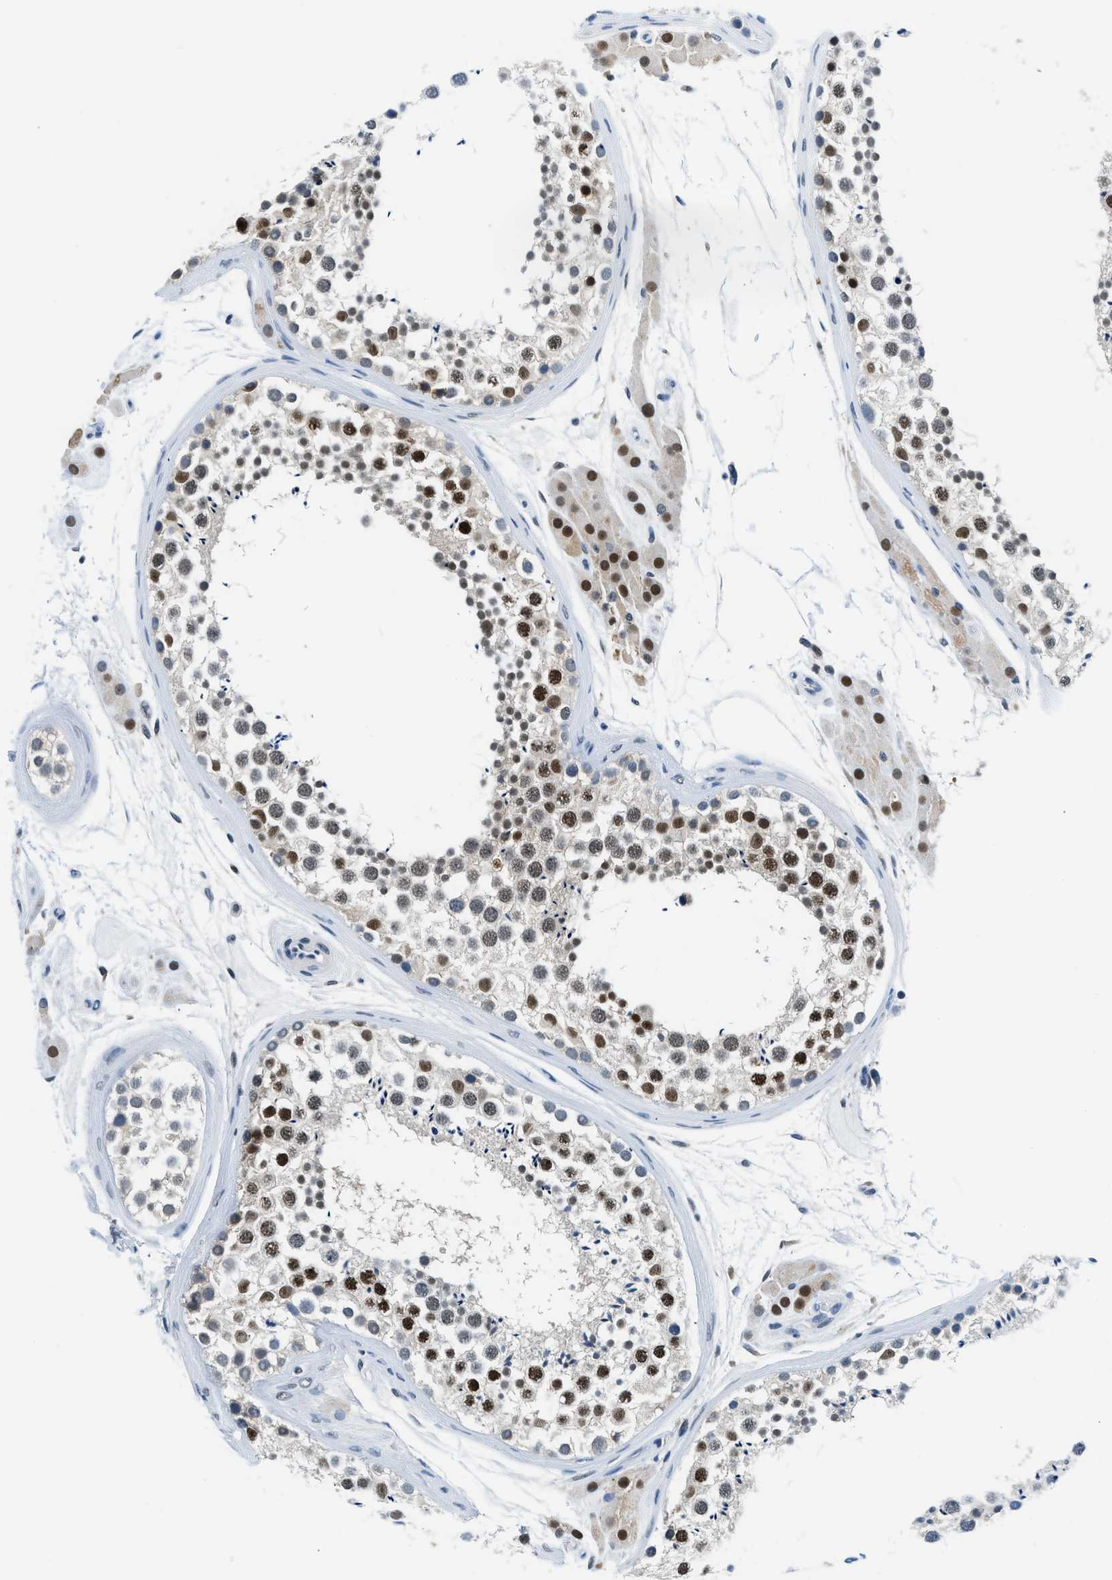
{"staining": {"intensity": "strong", "quantity": "25%-75%", "location": "nuclear"}, "tissue": "testis", "cell_type": "Cells in seminiferous ducts", "image_type": "normal", "snomed": [{"axis": "morphology", "description": "Normal tissue, NOS"}, {"axis": "topography", "description": "Testis"}], "caption": "Protein expression analysis of benign human testis reveals strong nuclear expression in about 25%-75% of cells in seminiferous ducts.", "gene": "ALX1", "patient": {"sex": "male", "age": 46}}